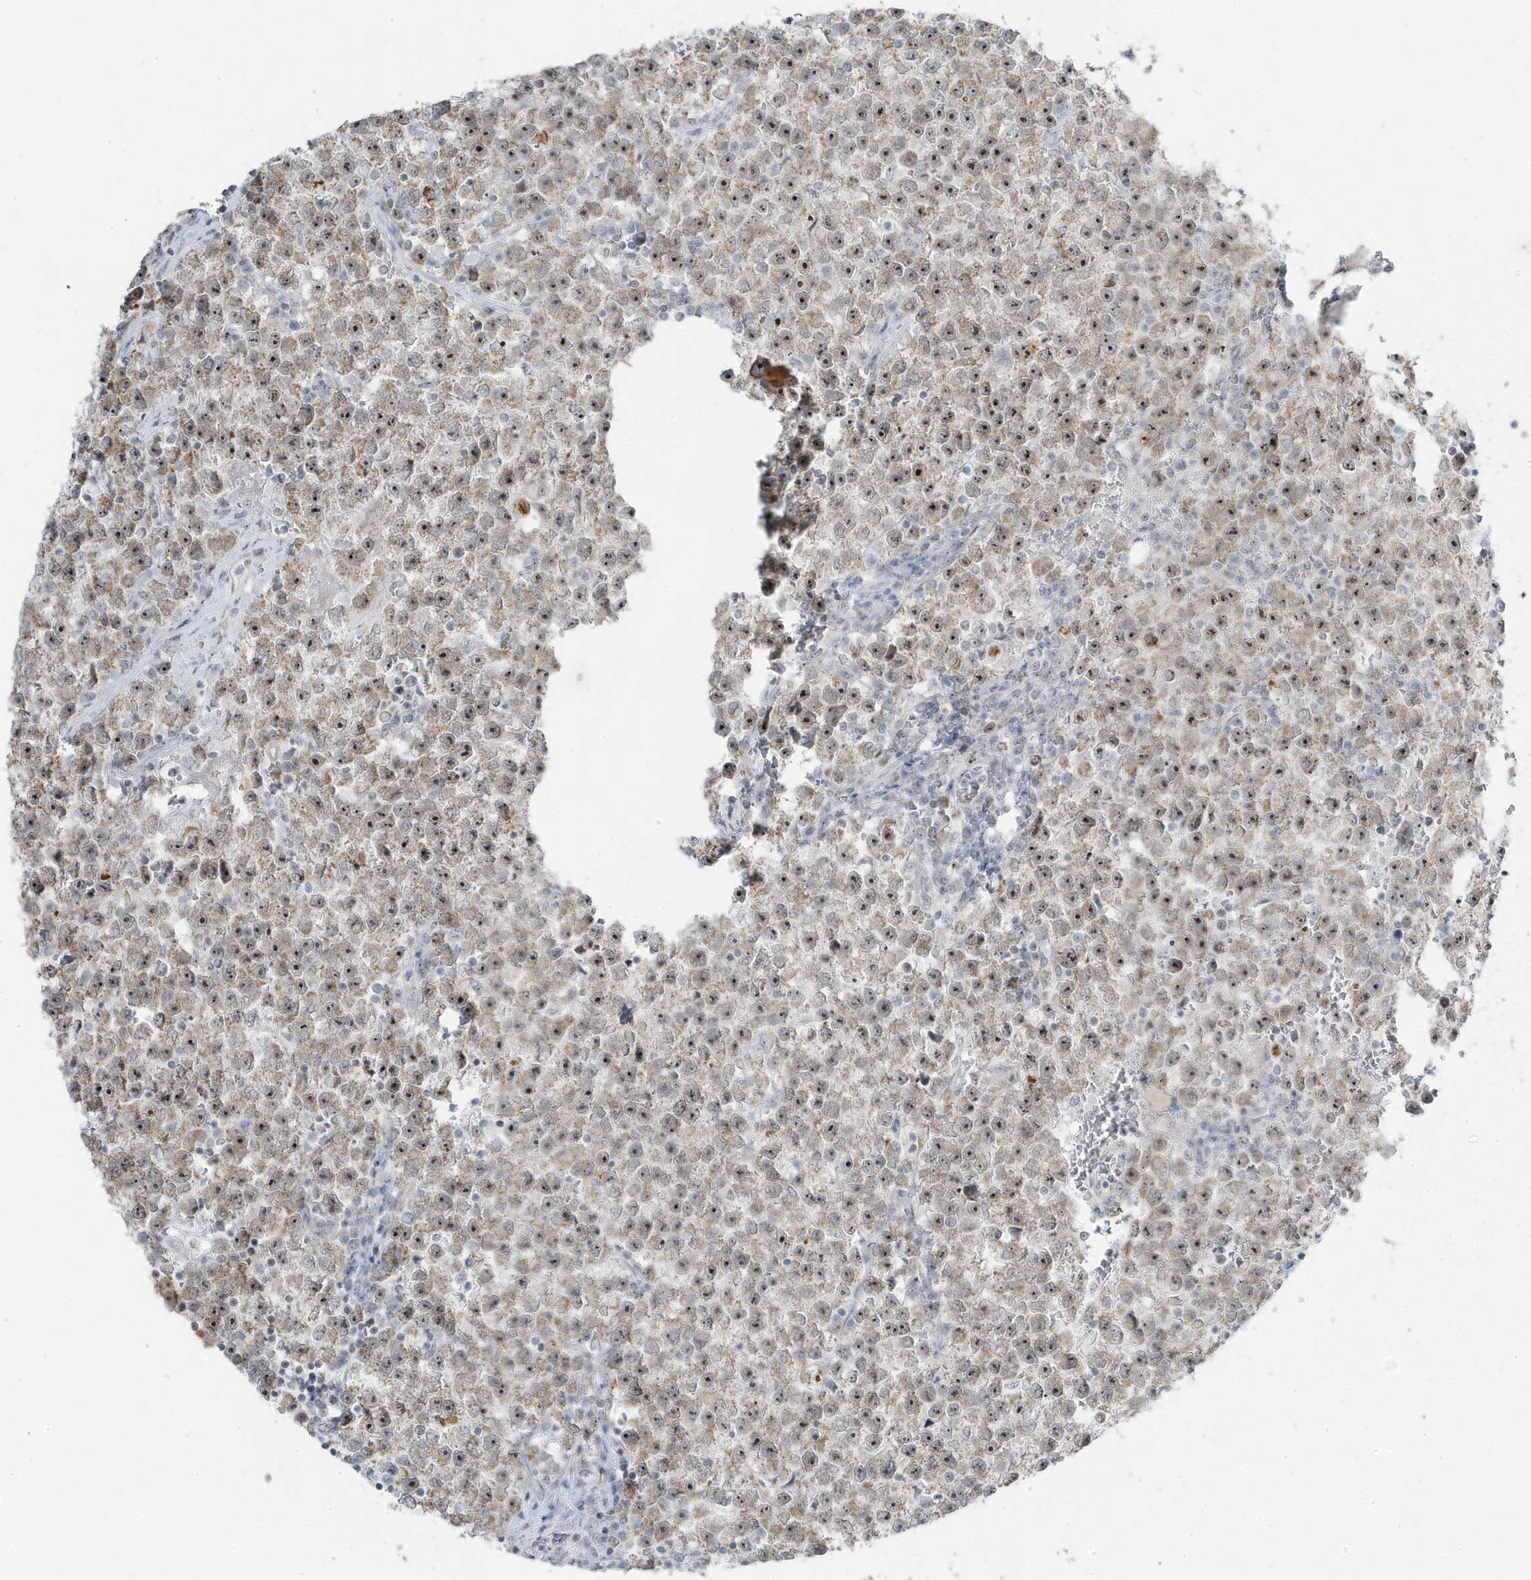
{"staining": {"intensity": "moderate", "quantity": ">75%", "location": "nuclear"}, "tissue": "testis cancer", "cell_type": "Tumor cells", "image_type": "cancer", "snomed": [{"axis": "morphology", "description": "Seminoma, NOS"}, {"axis": "topography", "description": "Testis"}], "caption": "IHC micrograph of human testis seminoma stained for a protein (brown), which reveals medium levels of moderate nuclear positivity in approximately >75% of tumor cells.", "gene": "TSEN15", "patient": {"sex": "male", "age": 22}}